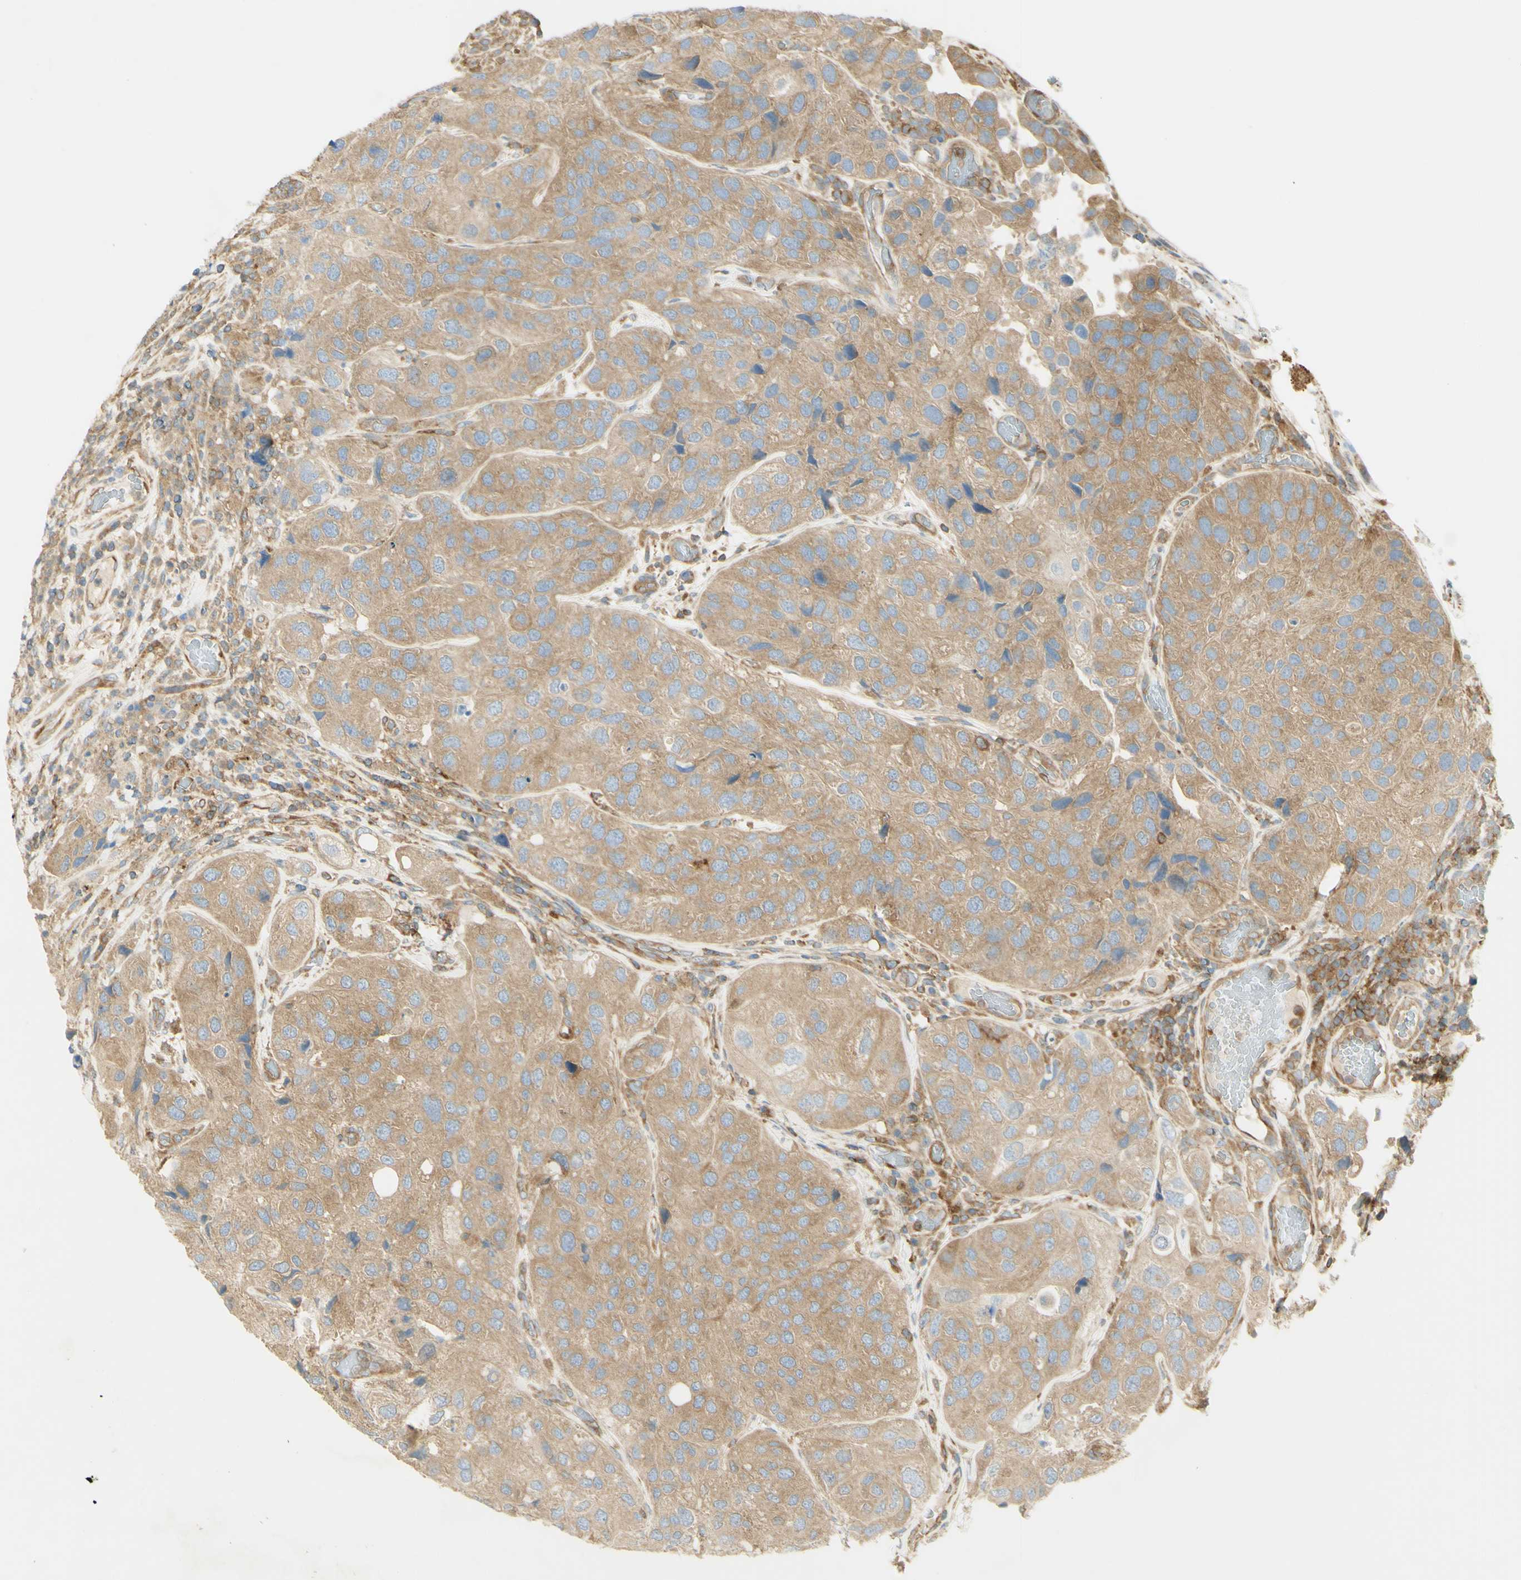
{"staining": {"intensity": "moderate", "quantity": ">75%", "location": "cytoplasmic/membranous"}, "tissue": "urothelial cancer", "cell_type": "Tumor cells", "image_type": "cancer", "snomed": [{"axis": "morphology", "description": "Urothelial carcinoma, High grade"}, {"axis": "topography", "description": "Urinary bladder"}], "caption": "Immunohistochemical staining of high-grade urothelial carcinoma demonstrates moderate cytoplasmic/membranous protein expression in about >75% of tumor cells.", "gene": "IKBKG", "patient": {"sex": "female", "age": 64}}